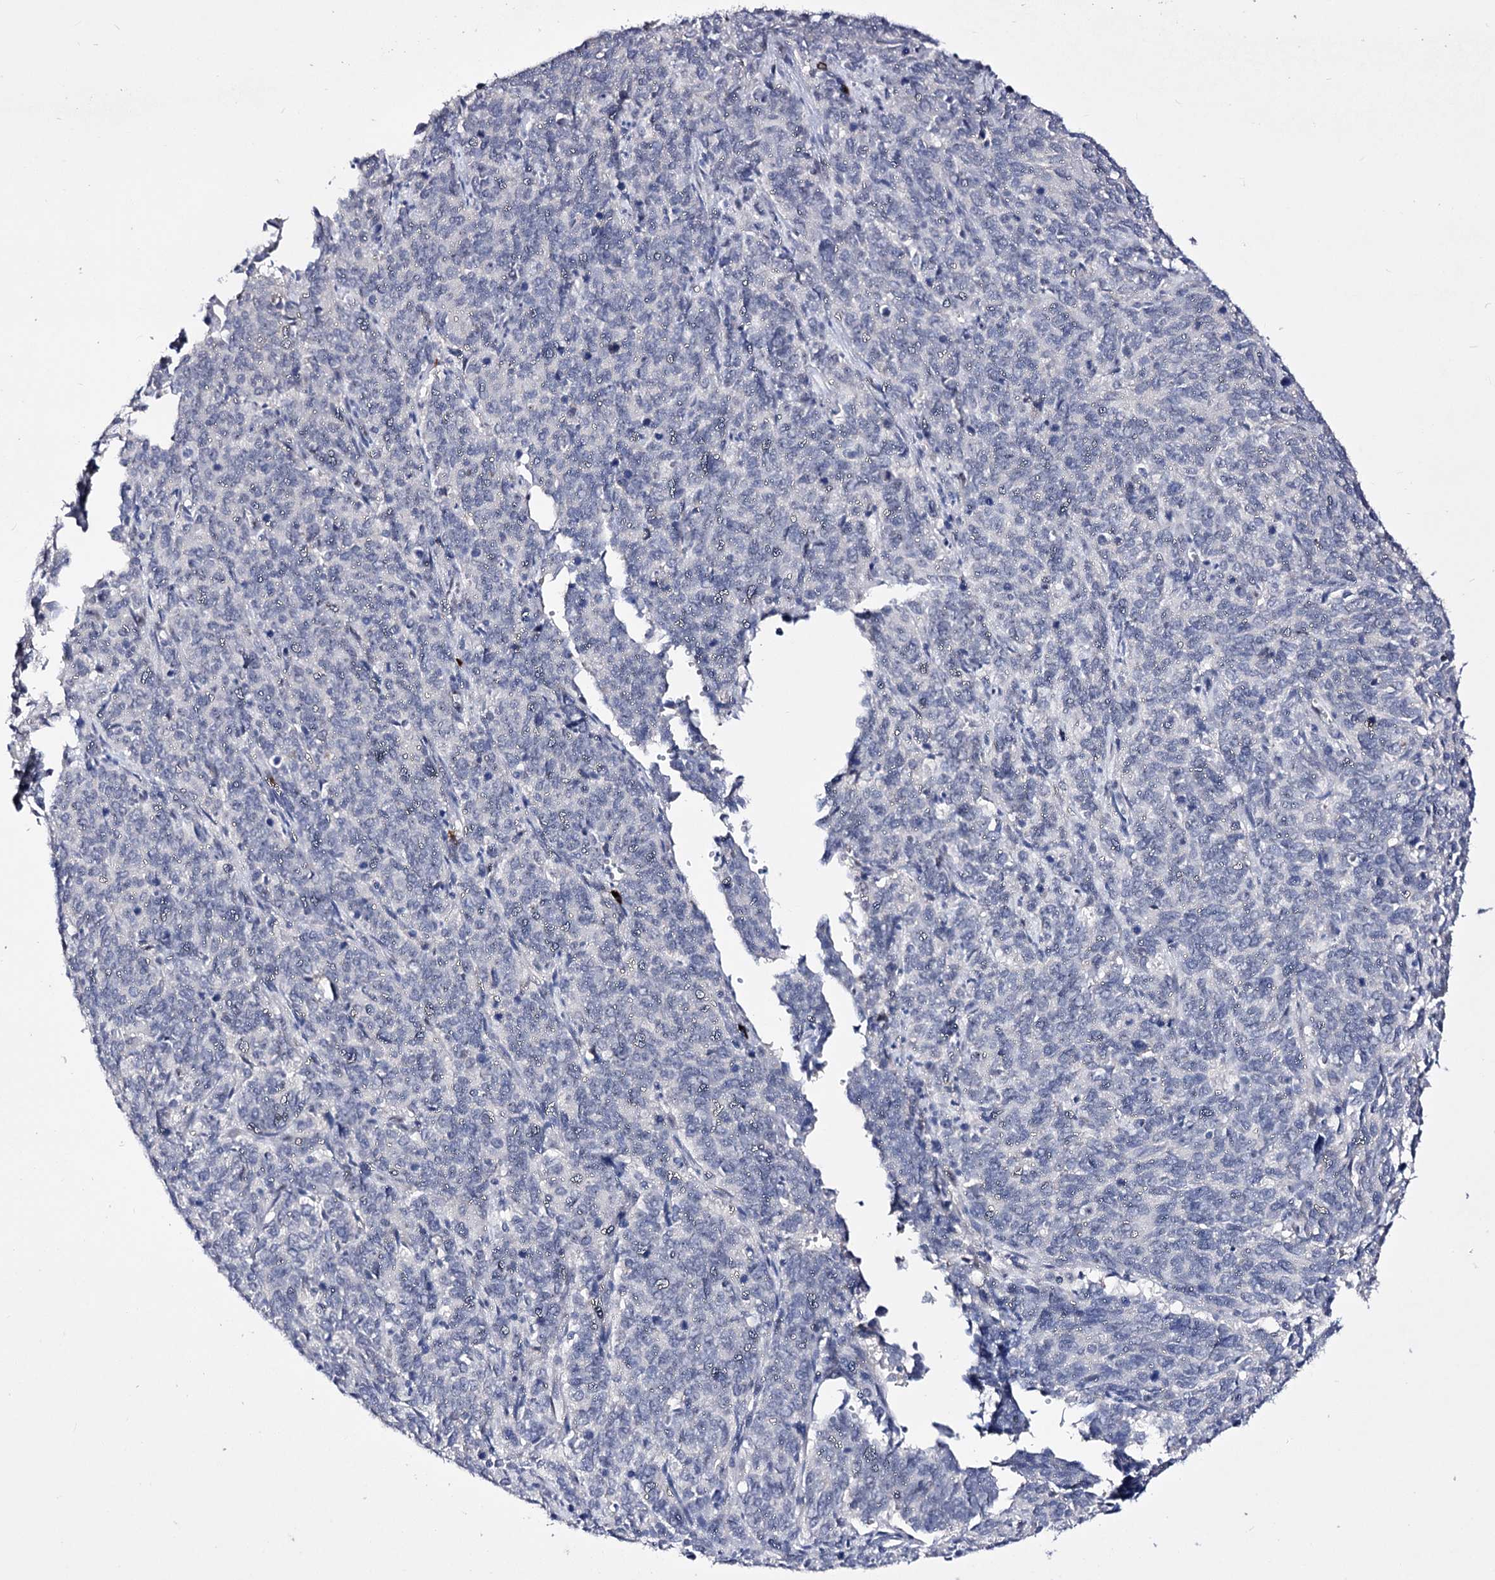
{"staining": {"intensity": "negative", "quantity": "none", "location": "none"}, "tissue": "cervical cancer", "cell_type": "Tumor cells", "image_type": "cancer", "snomed": [{"axis": "morphology", "description": "Squamous cell carcinoma, NOS"}, {"axis": "topography", "description": "Cervix"}], "caption": "Tumor cells are negative for brown protein staining in cervical squamous cell carcinoma.", "gene": "PCGF5", "patient": {"sex": "female", "age": 60}}